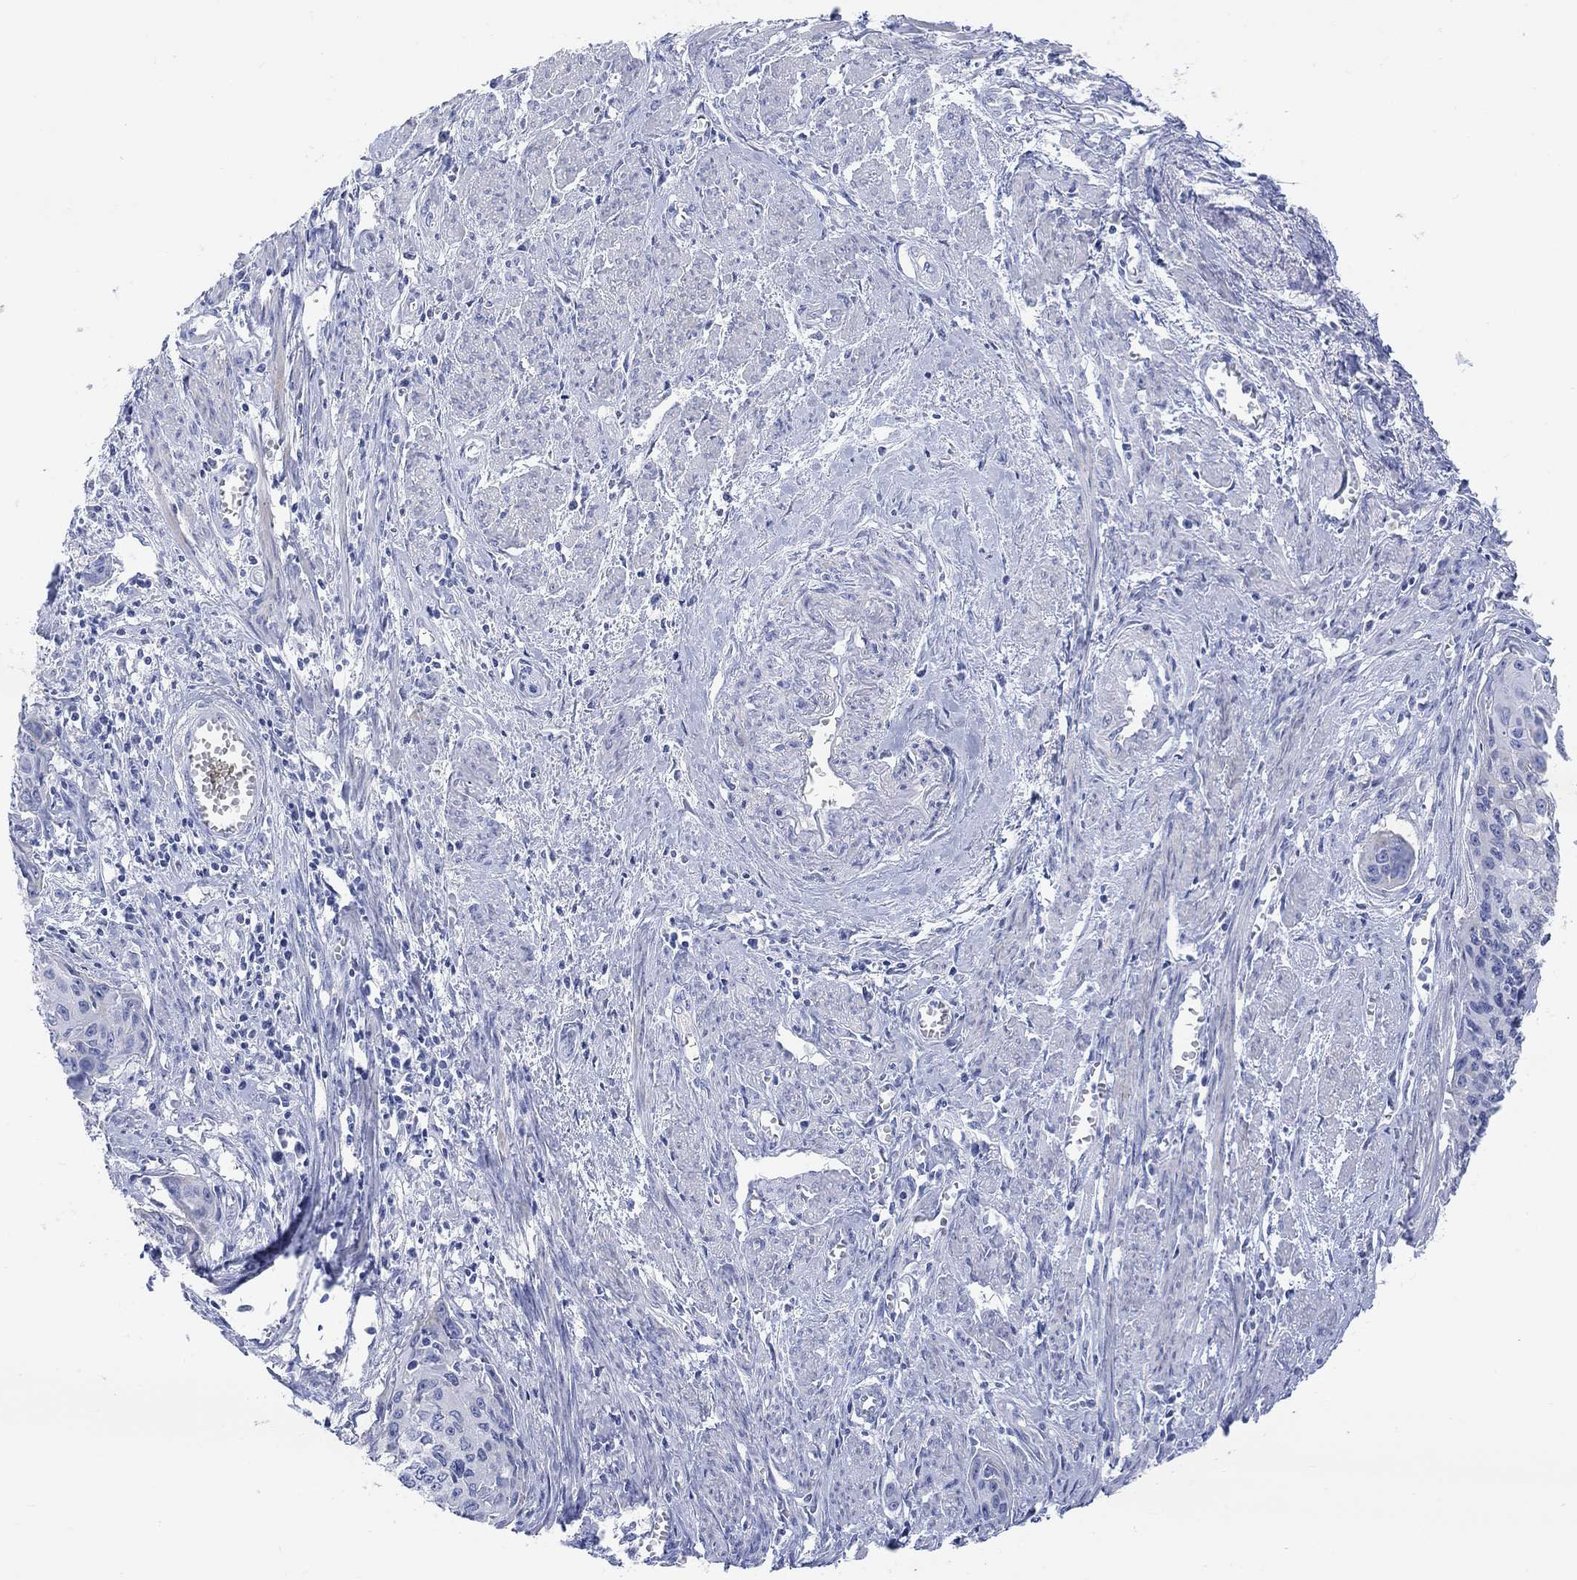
{"staining": {"intensity": "negative", "quantity": "none", "location": "none"}, "tissue": "cervical cancer", "cell_type": "Tumor cells", "image_type": "cancer", "snomed": [{"axis": "morphology", "description": "Squamous cell carcinoma, NOS"}, {"axis": "topography", "description": "Cervix"}], "caption": "This is a histopathology image of IHC staining of squamous cell carcinoma (cervical), which shows no expression in tumor cells. (DAB immunohistochemistry visualized using brightfield microscopy, high magnification).", "gene": "XIRP2", "patient": {"sex": "female", "age": 58}}